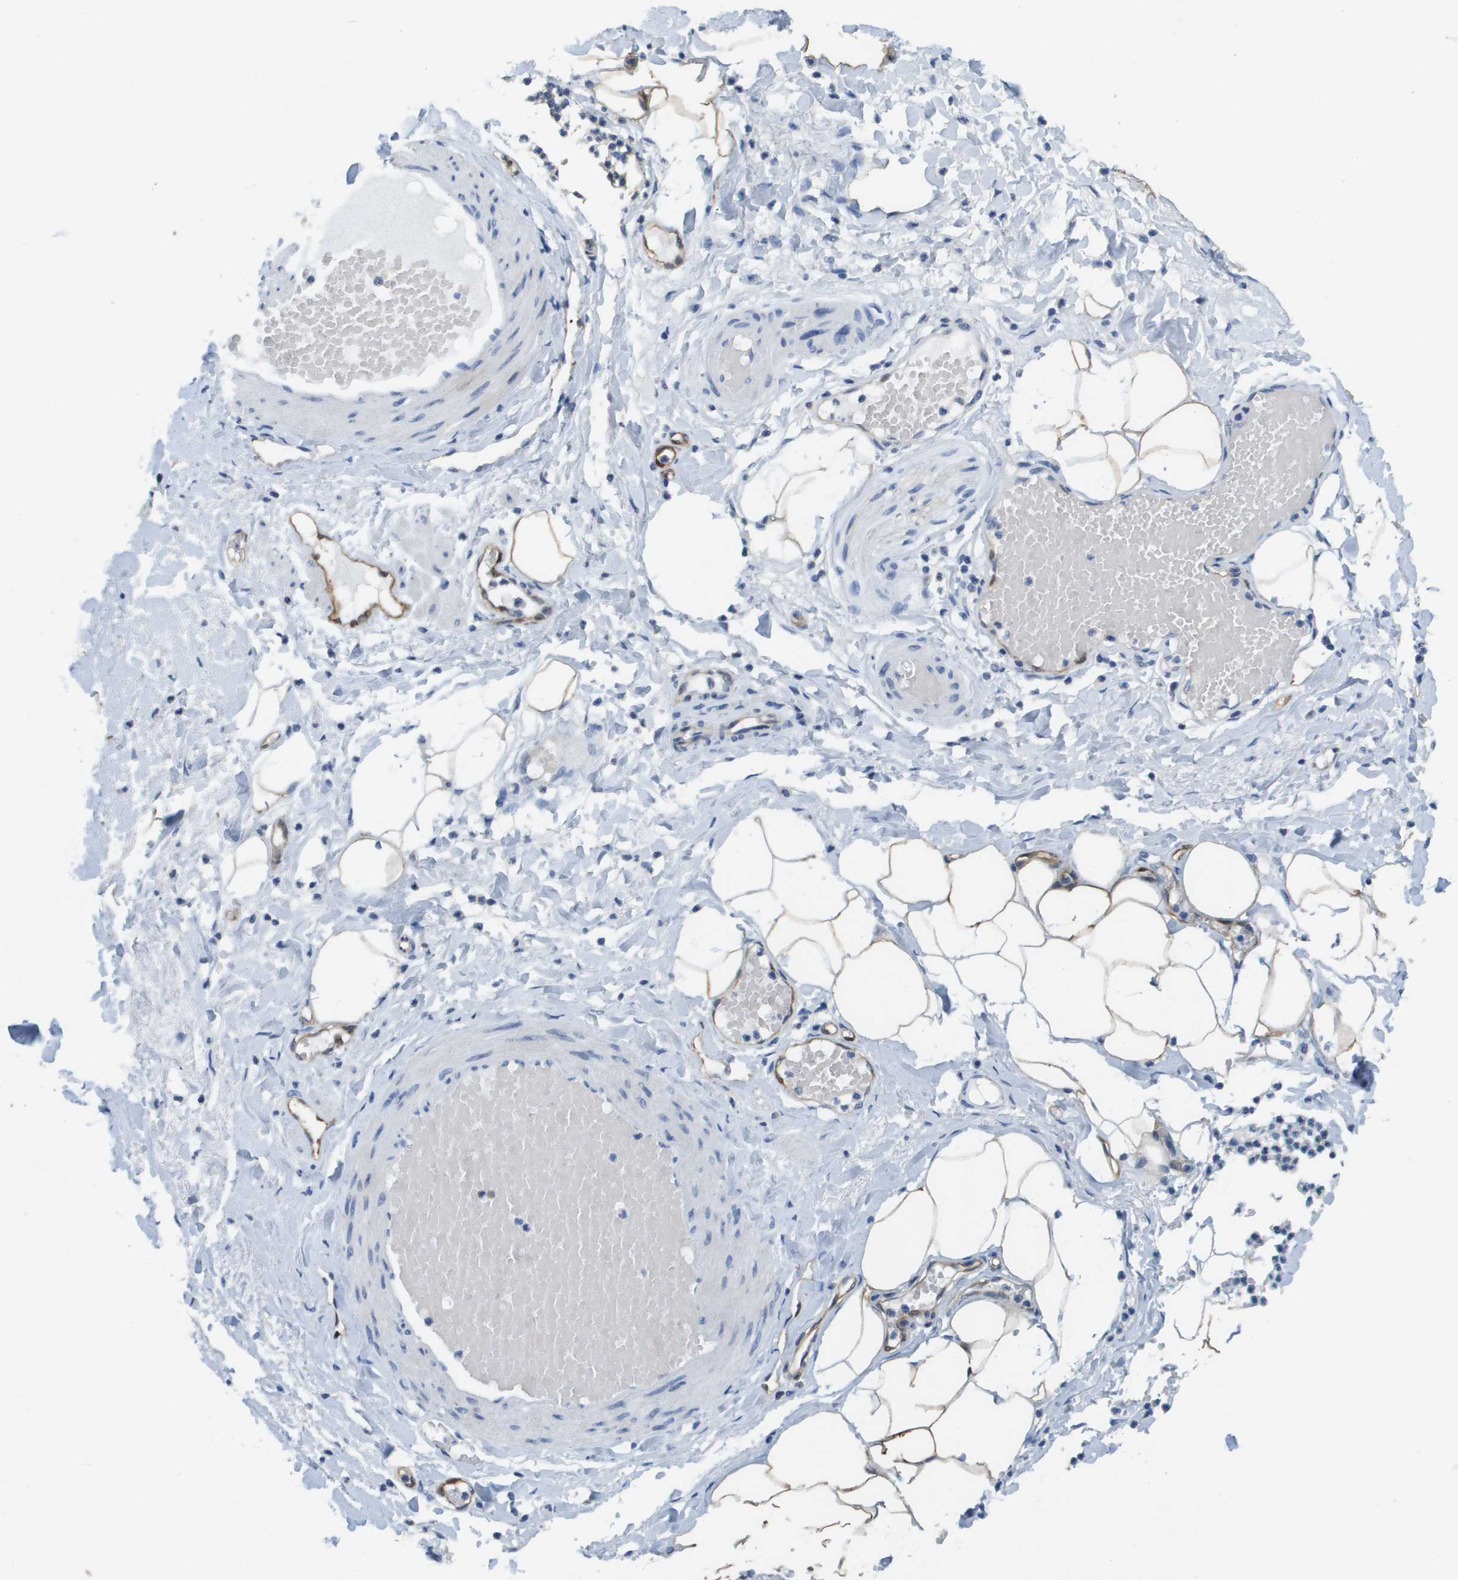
{"staining": {"intensity": "moderate", "quantity": ">75%", "location": "cytoplasmic/membranous,nuclear"}, "tissue": "adipose tissue", "cell_type": "Adipocytes", "image_type": "normal", "snomed": [{"axis": "morphology", "description": "Normal tissue, NOS"}, {"axis": "topography", "description": "Soft tissue"}, {"axis": "topography", "description": "Vascular tissue"}], "caption": "Protein expression analysis of normal human adipose tissue reveals moderate cytoplasmic/membranous,nuclear positivity in approximately >75% of adipocytes. The staining was performed using DAB (3,3'-diaminobenzidine), with brown indicating positive protein expression. Nuclei are stained blue with hematoxylin.", "gene": "FABP5", "patient": {"sex": "female", "age": 35}}